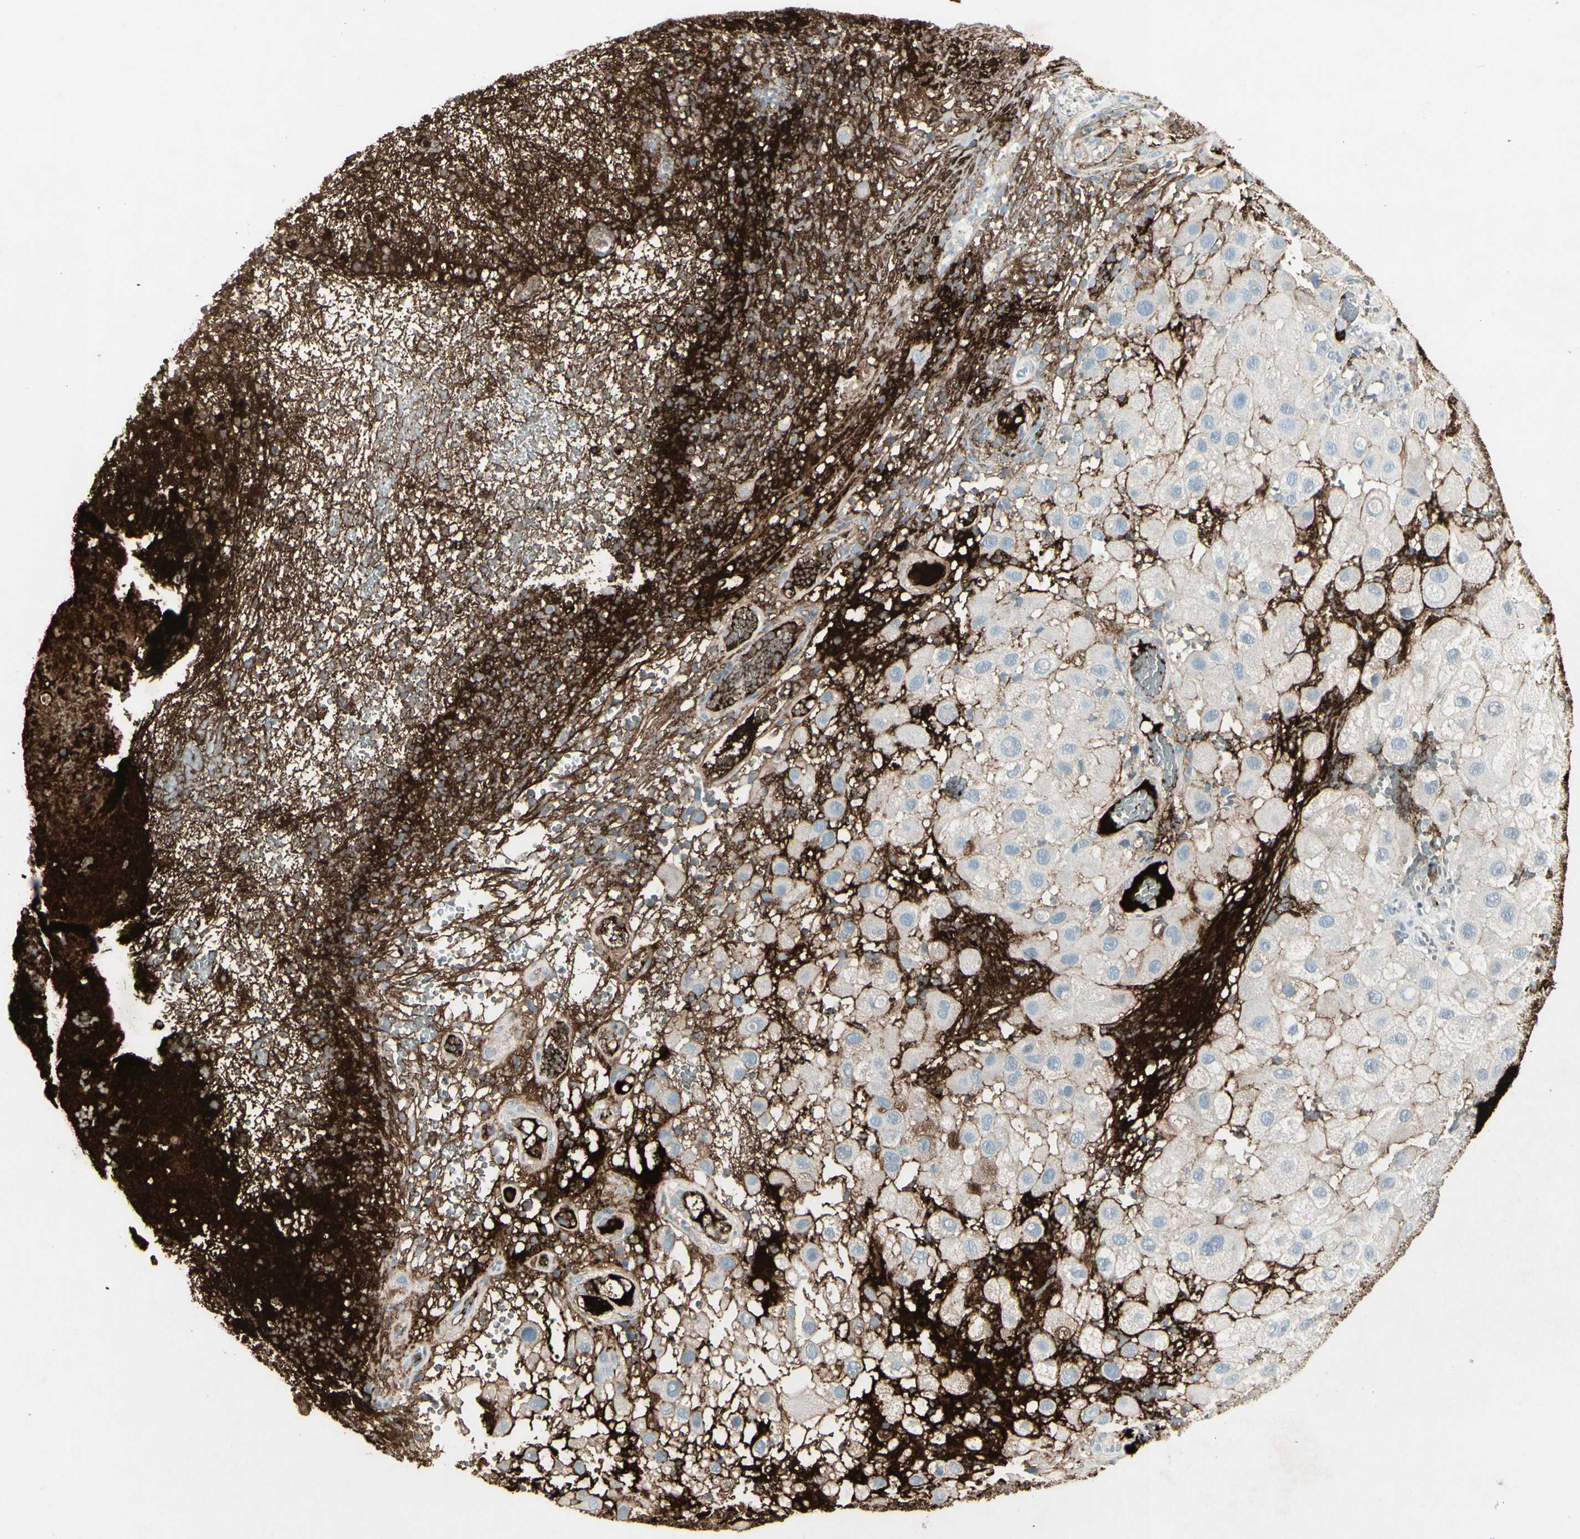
{"staining": {"intensity": "negative", "quantity": "none", "location": "none"}, "tissue": "melanoma", "cell_type": "Tumor cells", "image_type": "cancer", "snomed": [{"axis": "morphology", "description": "Malignant melanoma, NOS"}, {"axis": "topography", "description": "Skin"}], "caption": "Micrograph shows no significant protein staining in tumor cells of melanoma.", "gene": "IGHM", "patient": {"sex": "female", "age": 81}}